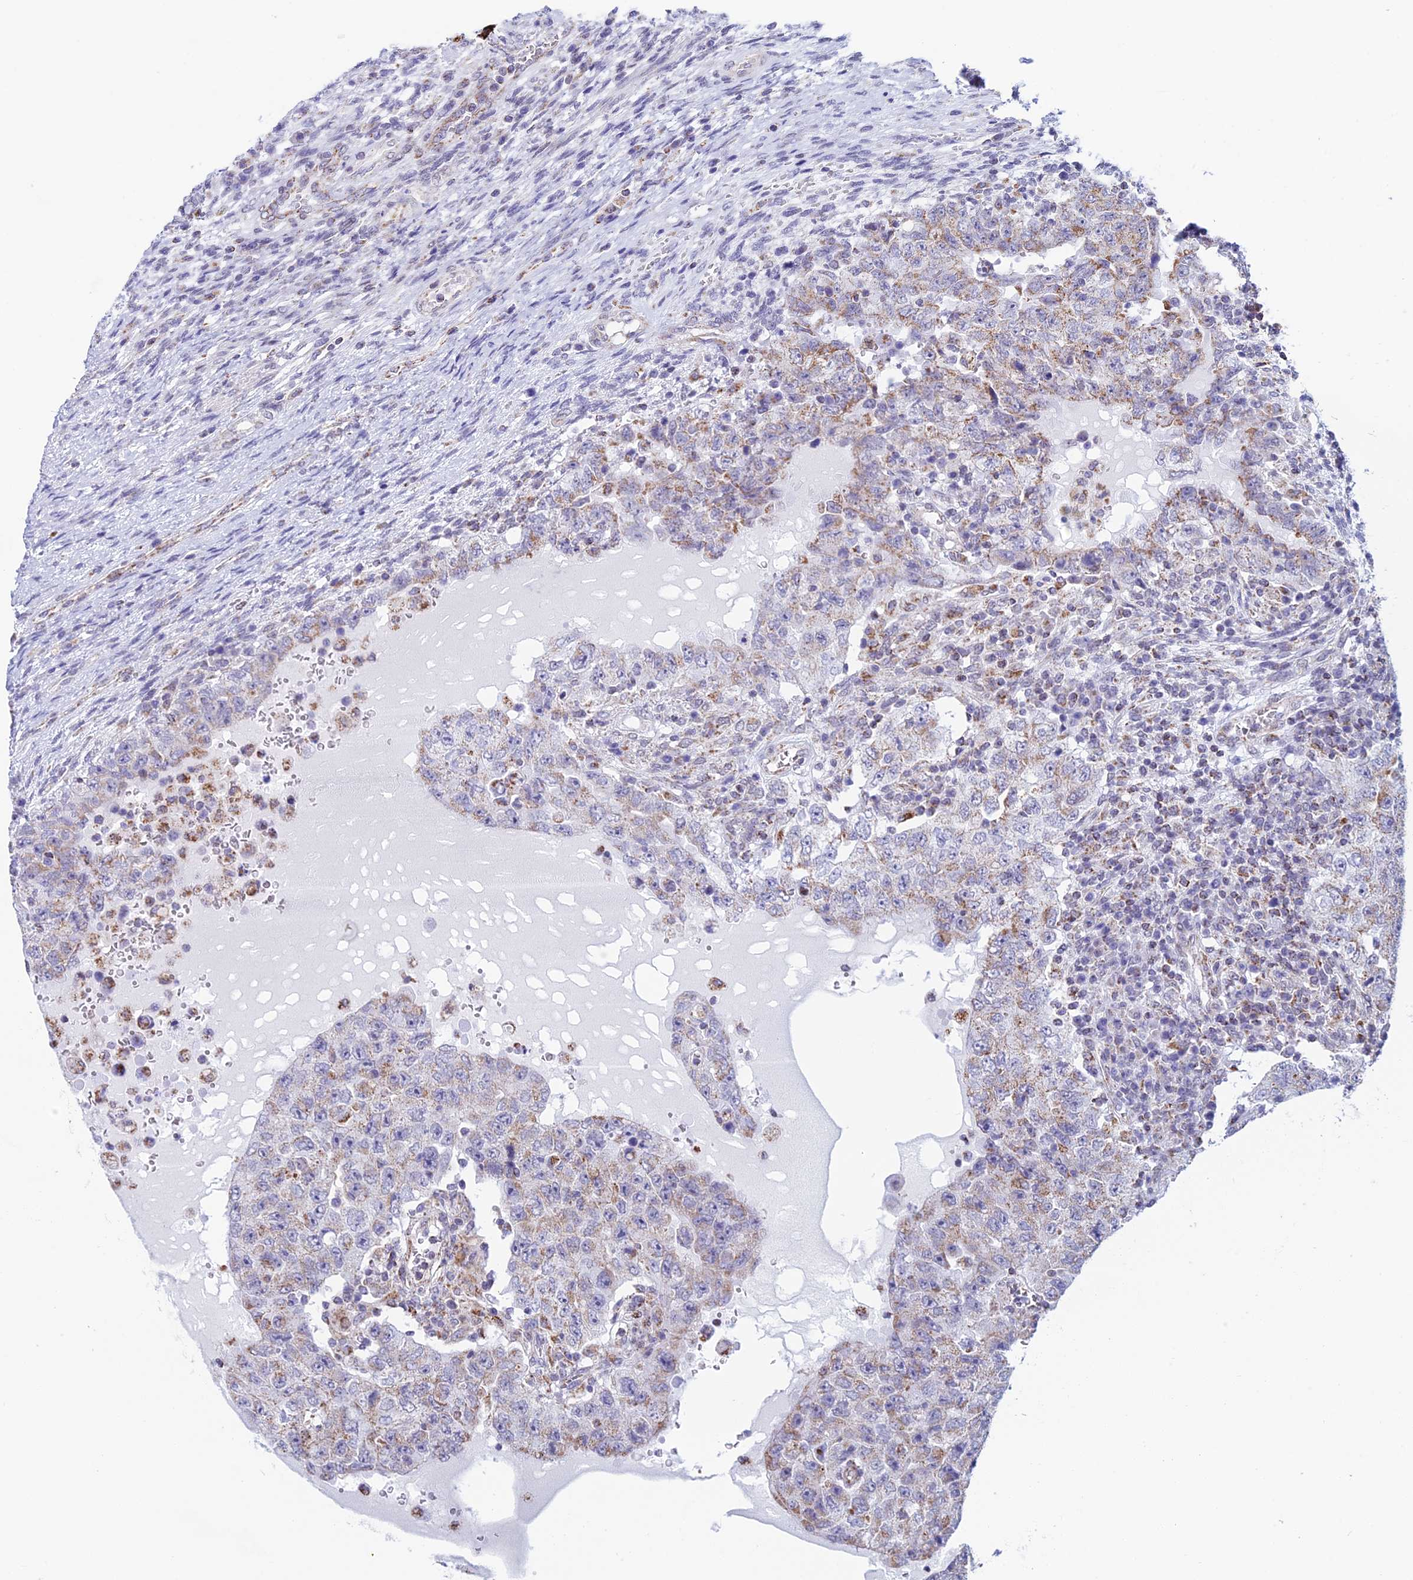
{"staining": {"intensity": "weak", "quantity": ">75%", "location": "cytoplasmic/membranous"}, "tissue": "testis cancer", "cell_type": "Tumor cells", "image_type": "cancer", "snomed": [{"axis": "morphology", "description": "Carcinoma, Embryonal, NOS"}, {"axis": "topography", "description": "Testis"}], "caption": "Approximately >75% of tumor cells in embryonal carcinoma (testis) show weak cytoplasmic/membranous protein staining as visualized by brown immunohistochemical staining.", "gene": "ZNG1B", "patient": {"sex": "male", "age": 26}}